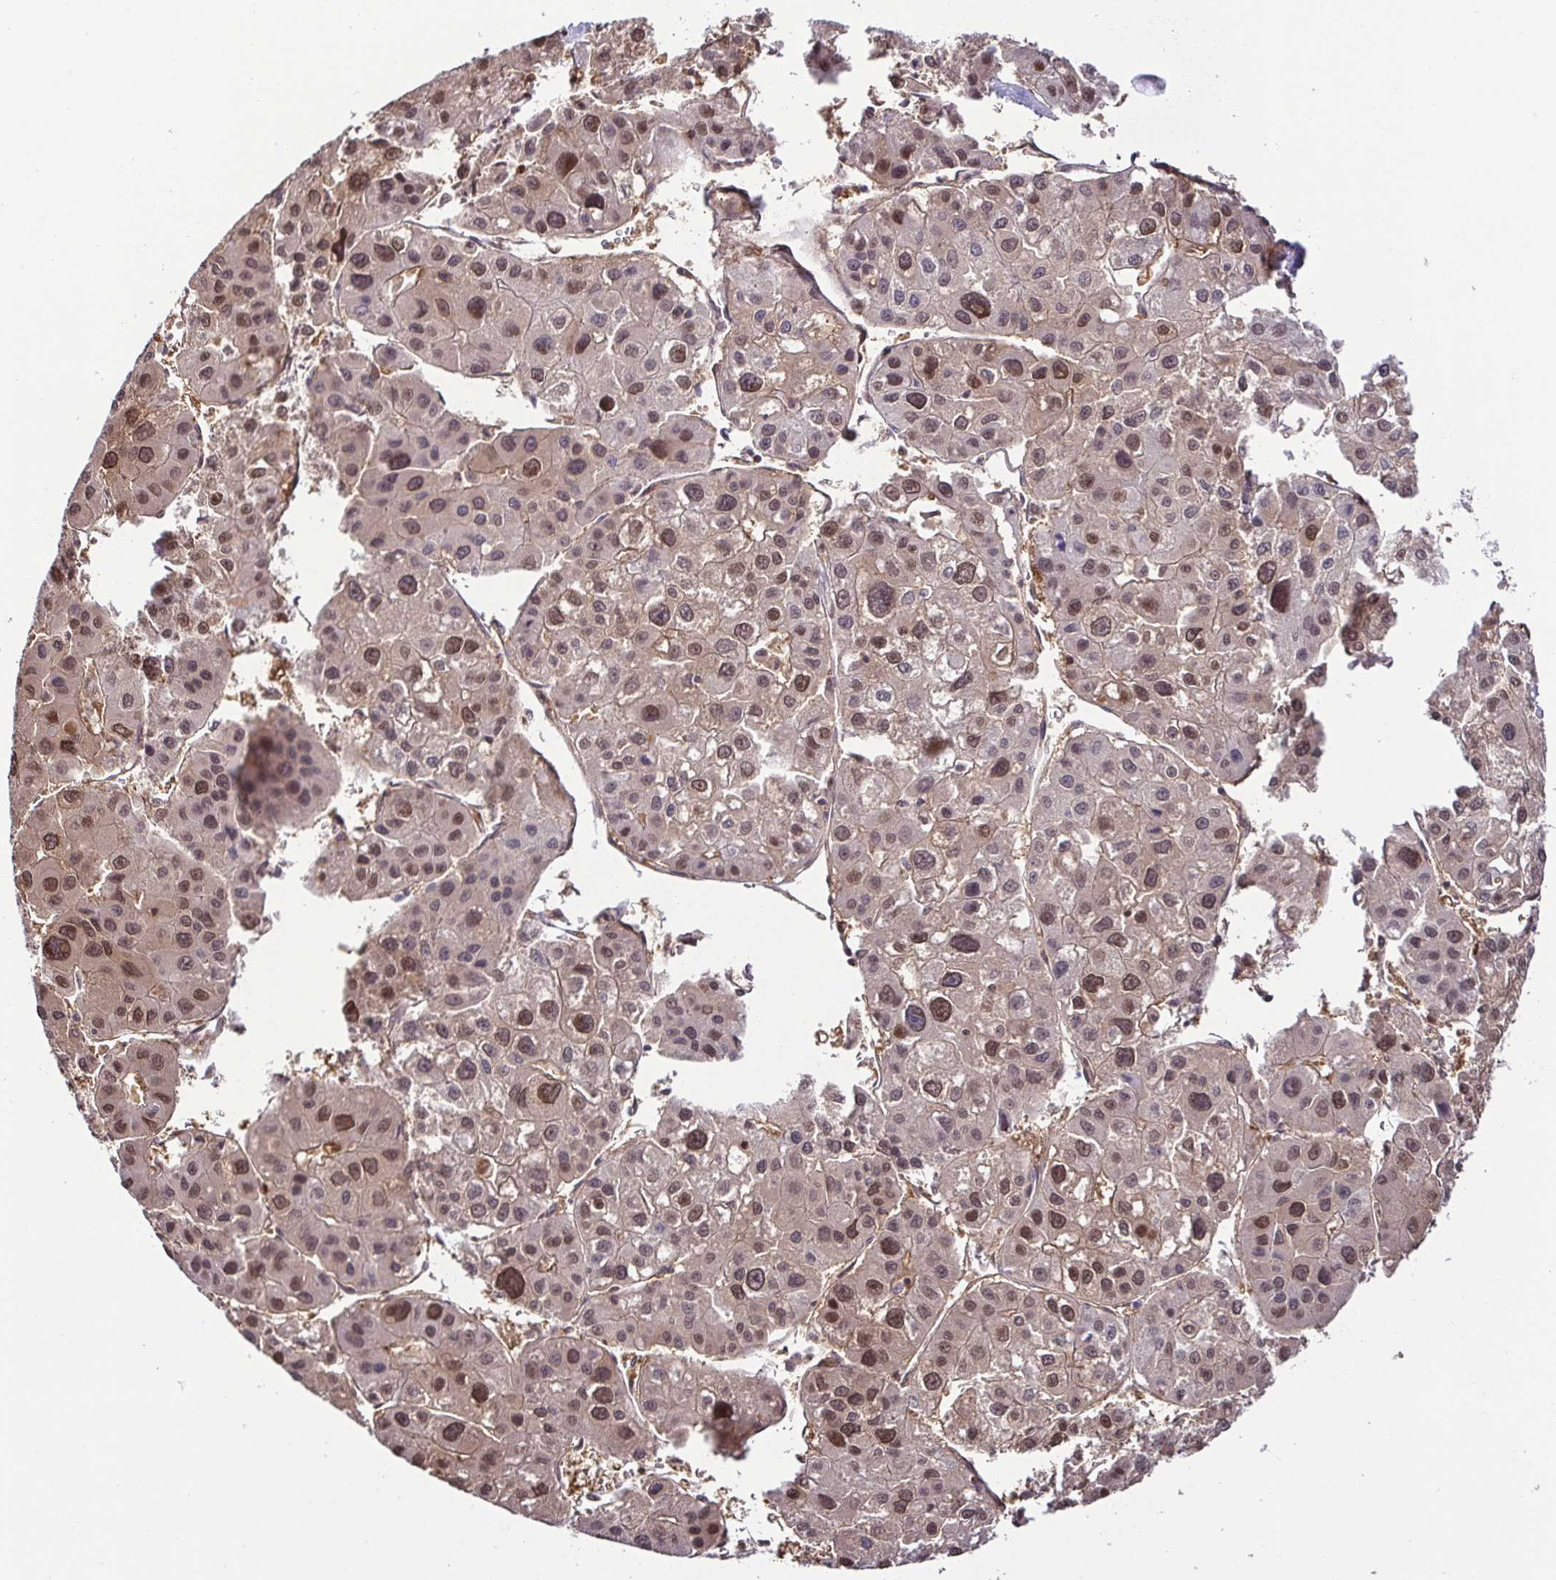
{"staining": {"intensity": "moderate", "quantity": "25%-75%", "location": "nuclear"}, "tissue": "liver cancer", "cell_type": "Tumor cells", "image_type": "cancer", "snomed": [{"axis": "morphology", "description": "Carcinoma, Hepatocellular, NOS"}, {"axis": "topography", "description": "Liver"}], "caption": "A micrograph of human liver cancer stained for a protein demonstrates moderate nuclear brown staining in tumor cells.", "gene": "PSMB9", "patient": {"sex": "male", "age": 73}}